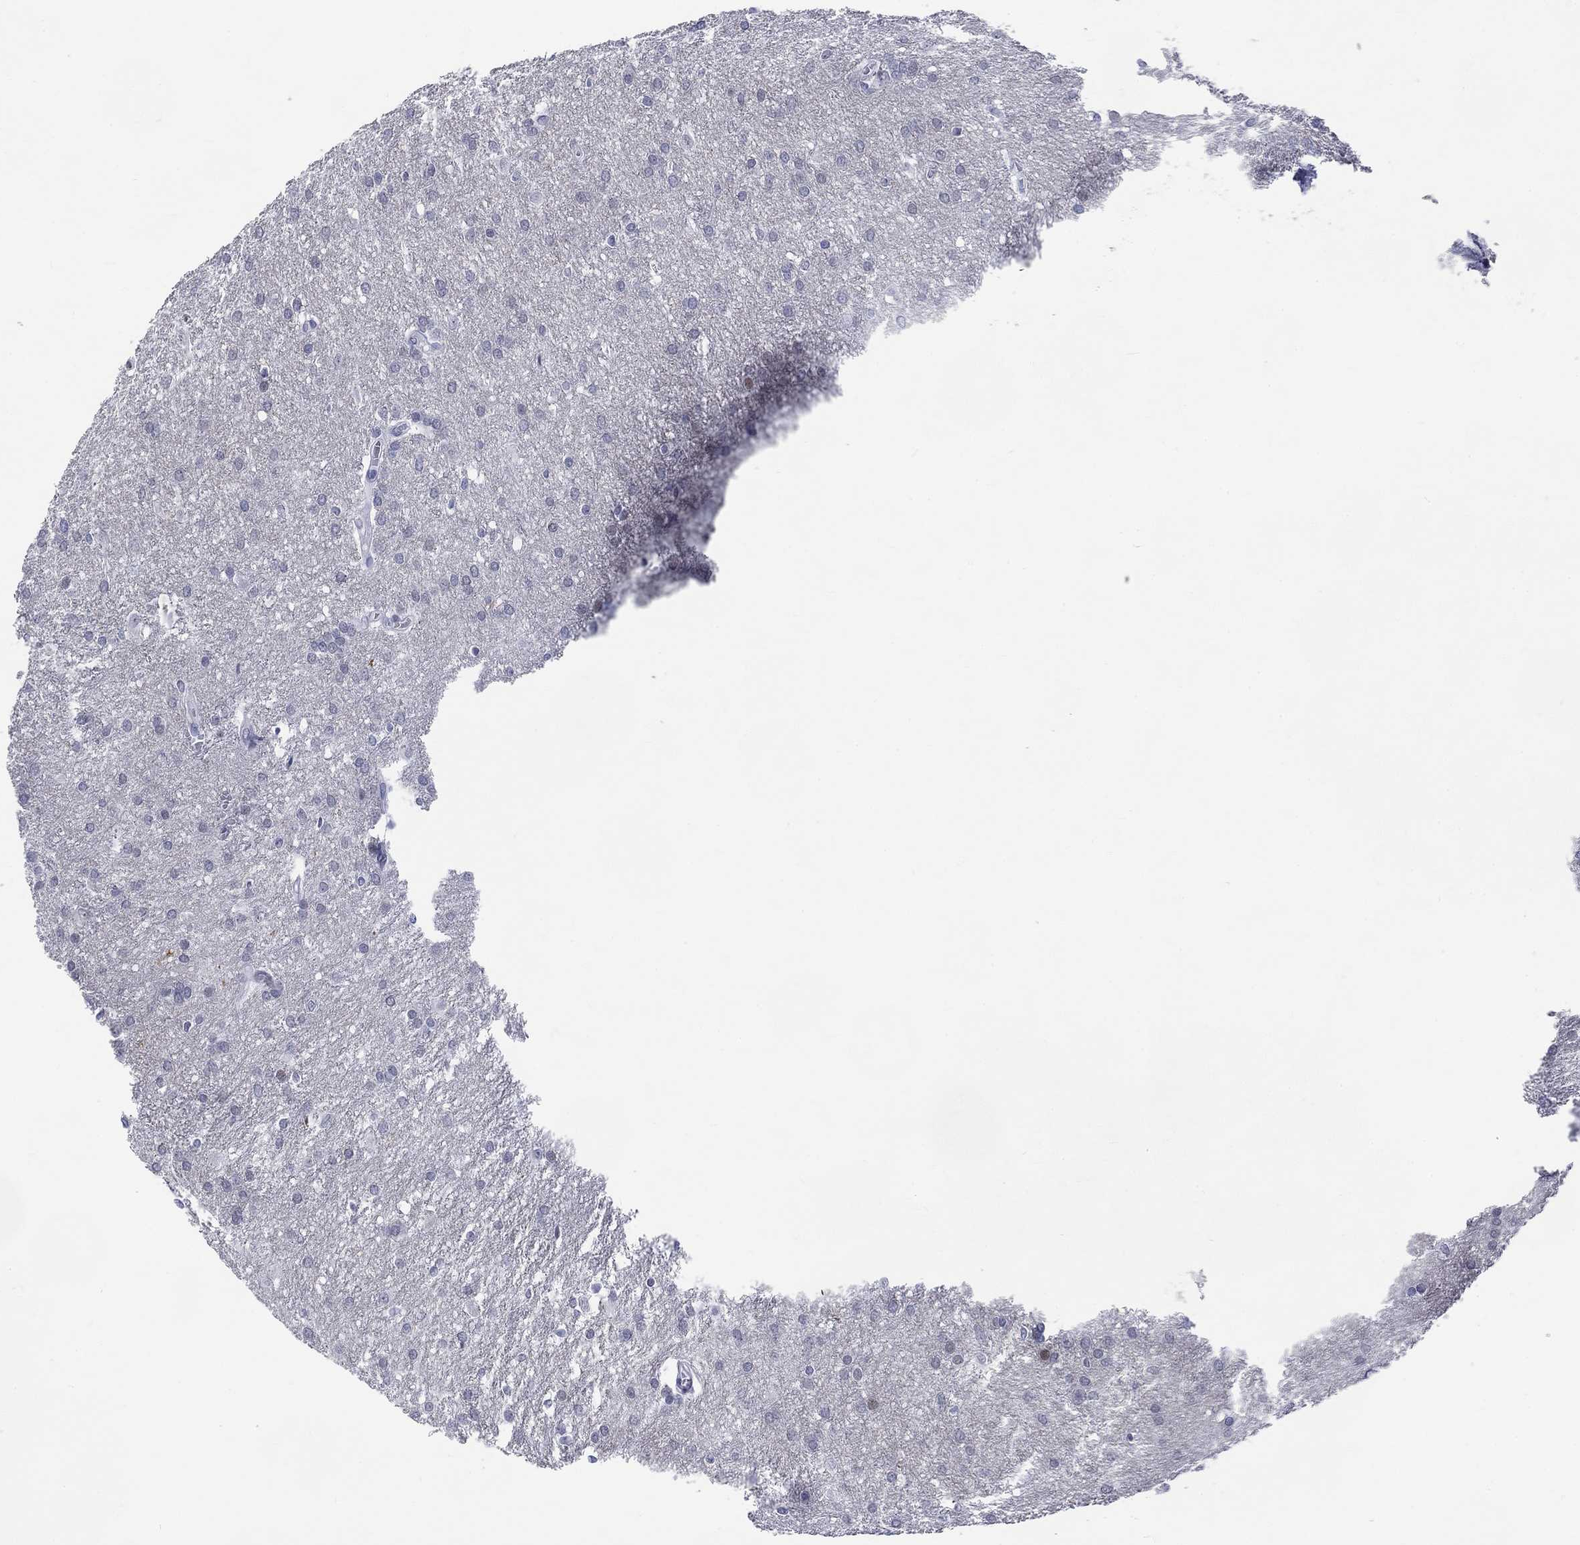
{"staining": {"intensity": "negative", "quantity": "none", "location": "none"}, "tissue": "glioma", "cell_type": "Tumor cells", "image_type": "cancer", "snomed": [{"axis": "morphology", "description": "Glioma, malignant, Low grade"}, {"axis": "topography", "description": "Brain"}], "caption": "This is a photomicrograph of immunohistochemistry staining of glioma, which shows no expression in tumor cells.", "gene": "CDCA2", "patient": {"sex": "female", "age": 32}}